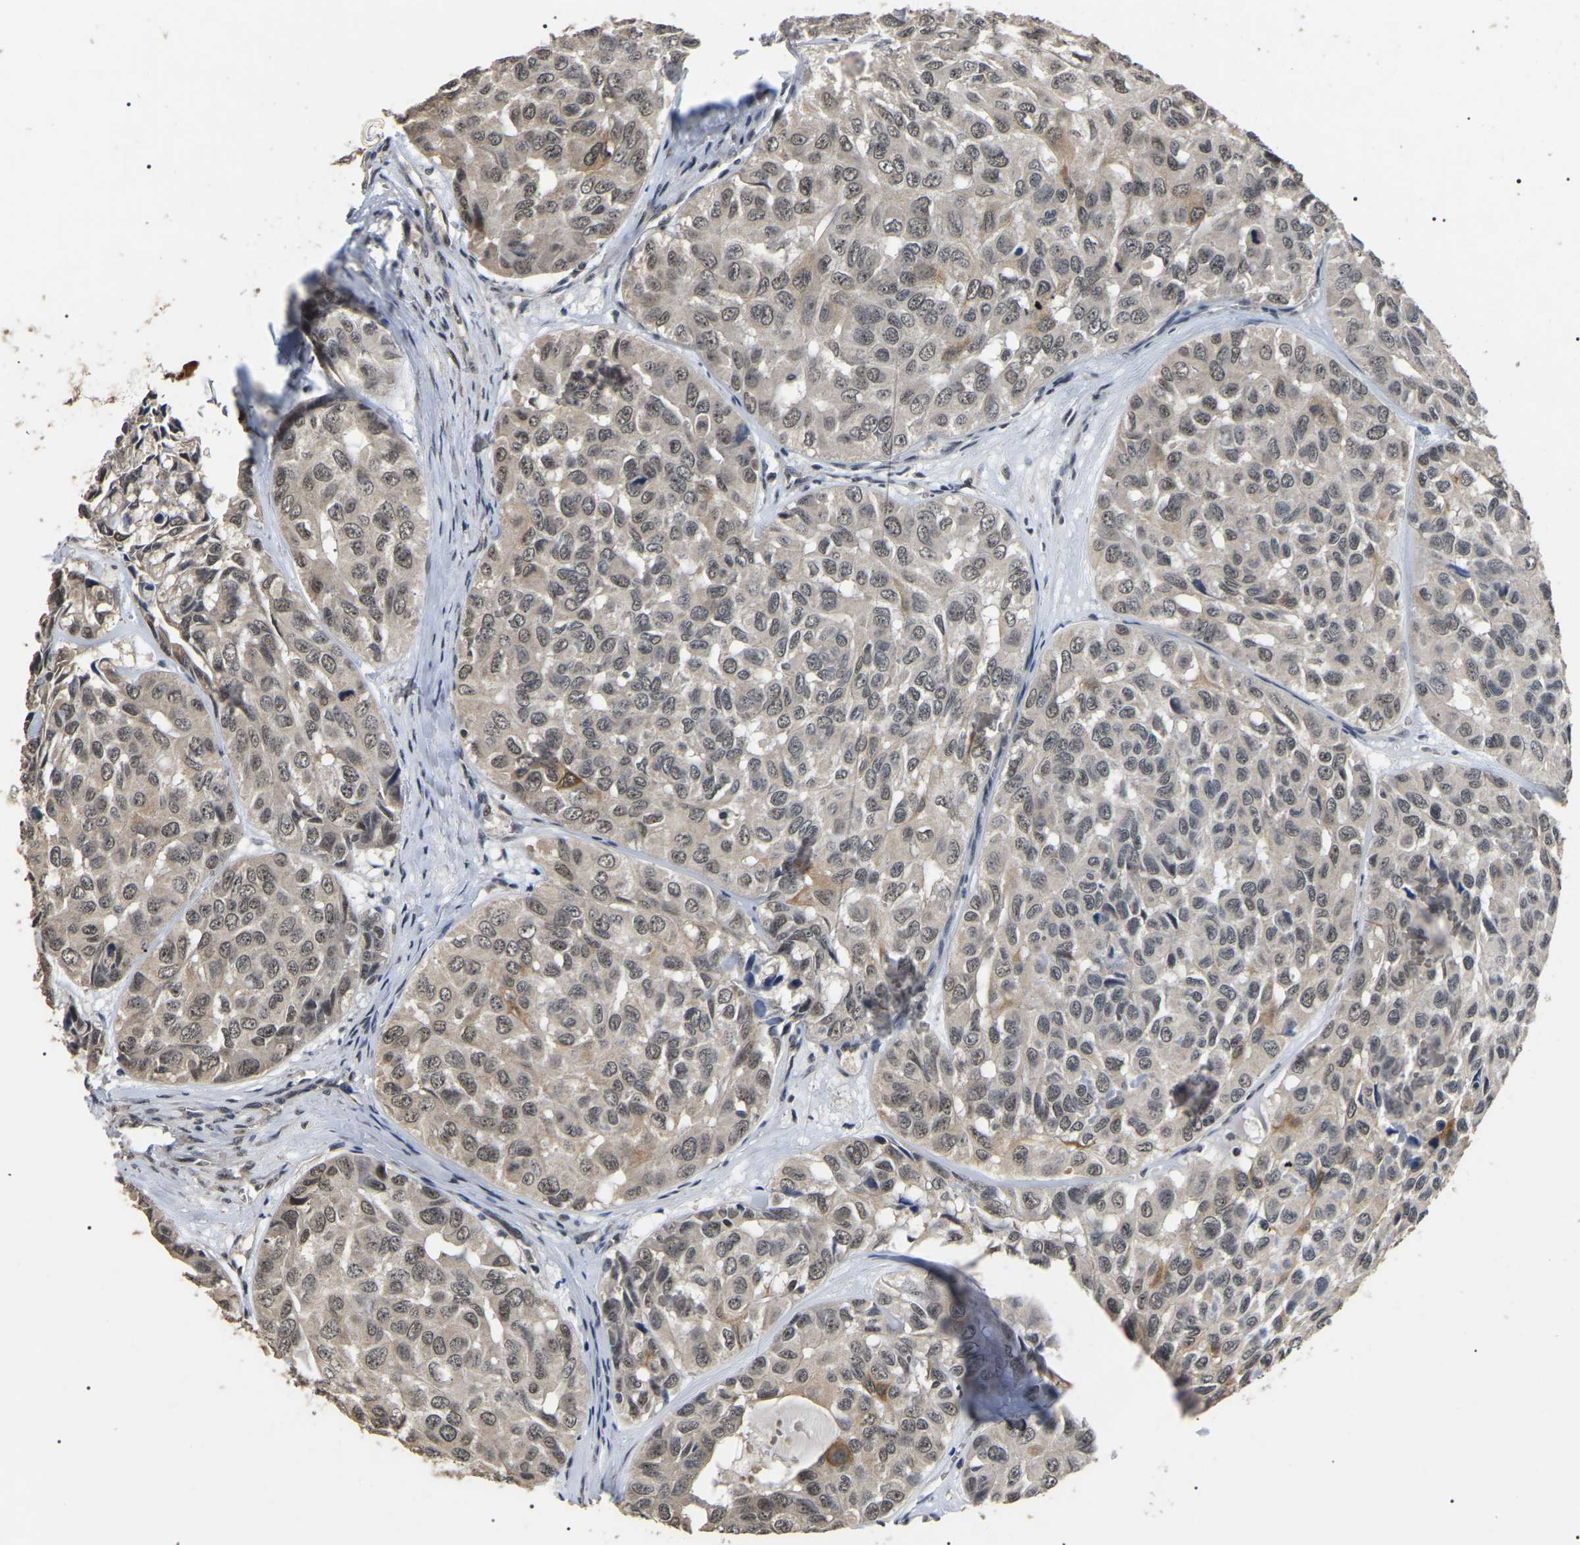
{"staining": {"intensity": "weak", "quantity": ">75%", "location": "nuclear"}, "tissue": "head and neck cancer", "cell_type": "Tumor cells", "image_type": "cancer", "snomed": [{"axis": "morphology", "description": "Adenocarcinoma, NOS"}, {"axis": "topography", "description": "Salivary gland, NOS"}, {"axis": "topography", "description": "Head-Neck"}], "caption": "The immunohistochemical stain labels weak nuclear positivity in tumor cells of head and neck adenocarcinoma tissue.", "gene": "PPM1E", "patient": {"sex": "female", "age": 76}}